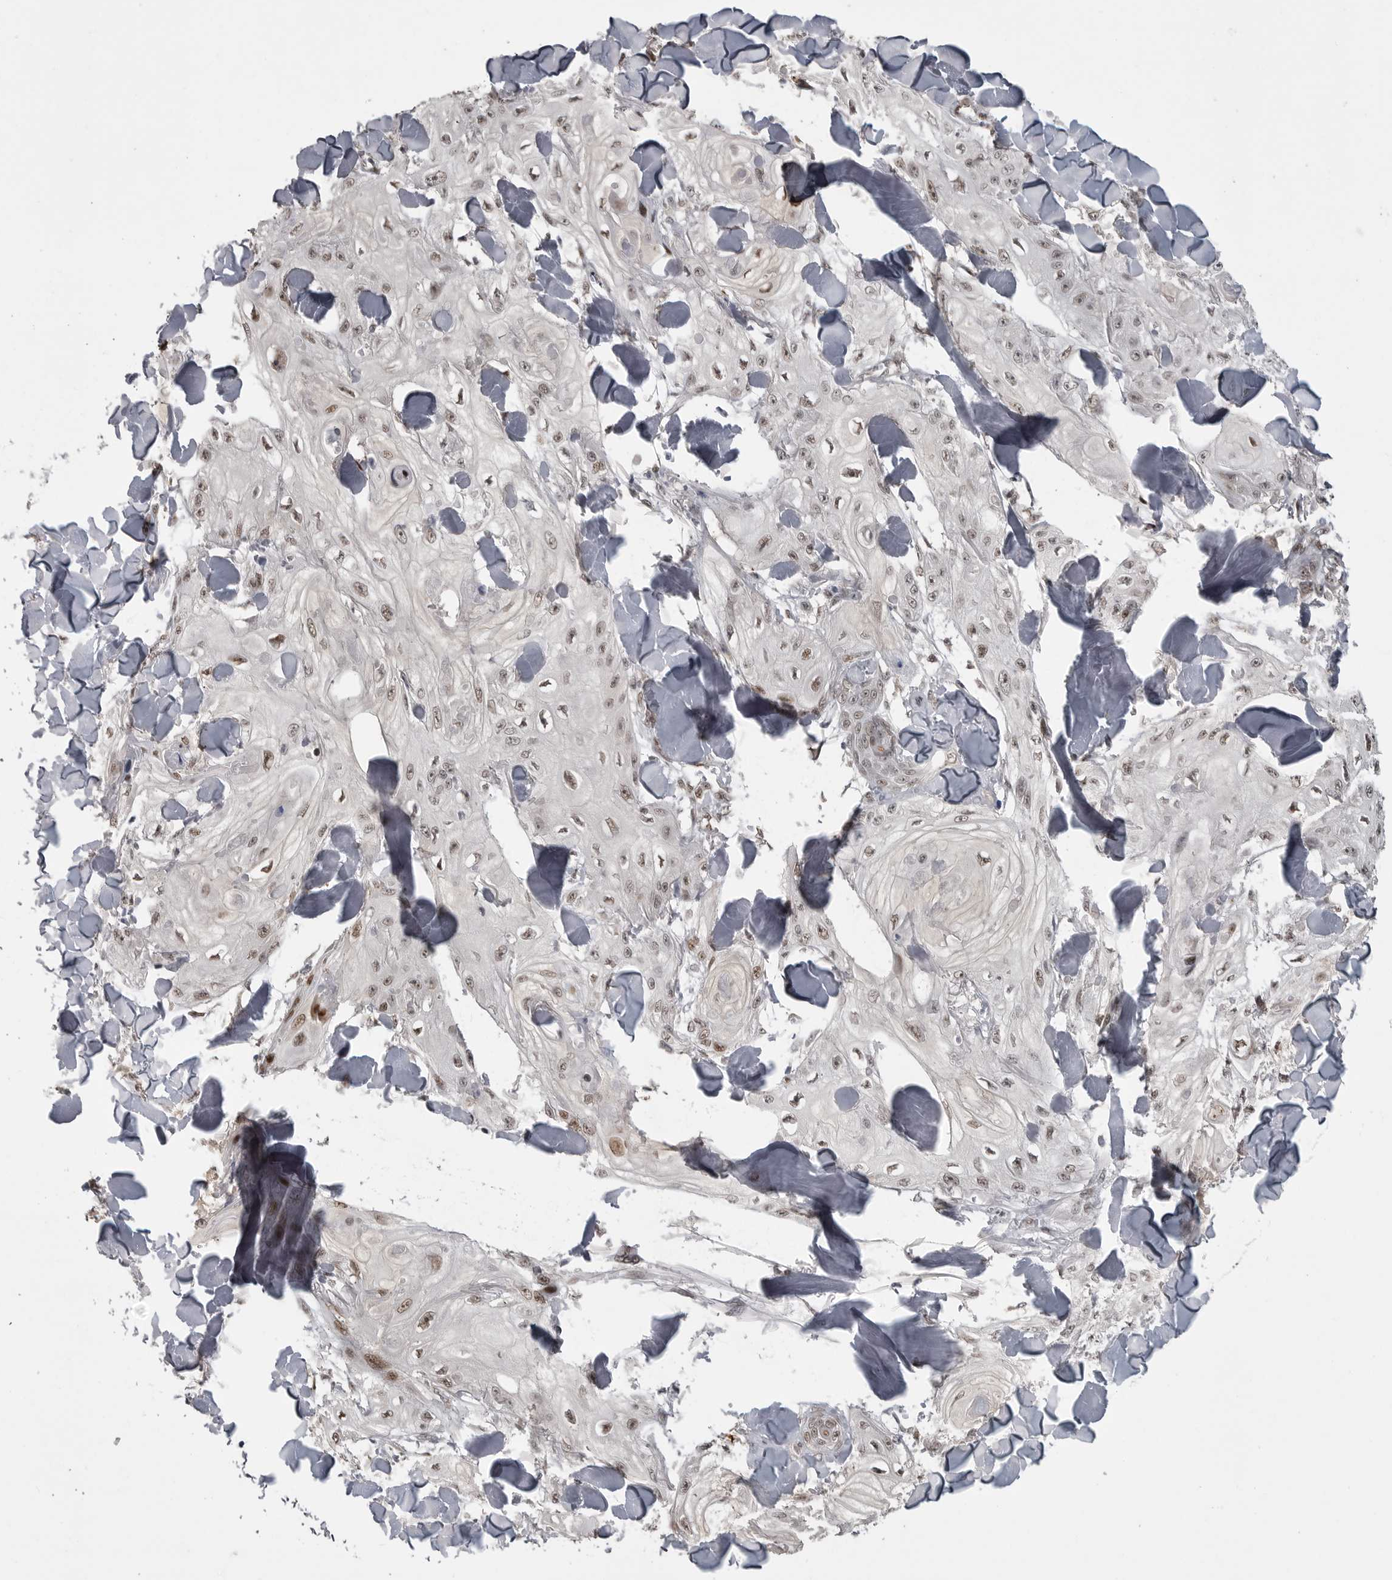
{"staining": {"intensity": "moderate", "quantity": ">75%", "location": "nuclear"}, "tissue": "skin cancer", "cell_type": "Tumor cells", "image_type": "cancer", "snomed": [{"axis": "morphology", "description": "Squamous cell carcinoma, NOS"}, {"axis": "topography", "description": "Skin"}], "caption": "An image showing moderate nuclear positivity in approximately >75% of tumor cells in skin squamous cell carcinoma, as visualized by brown immunohistochemical staining.", "gene": "C8orf58", "patient": {"sex": "male", "age": 74}}